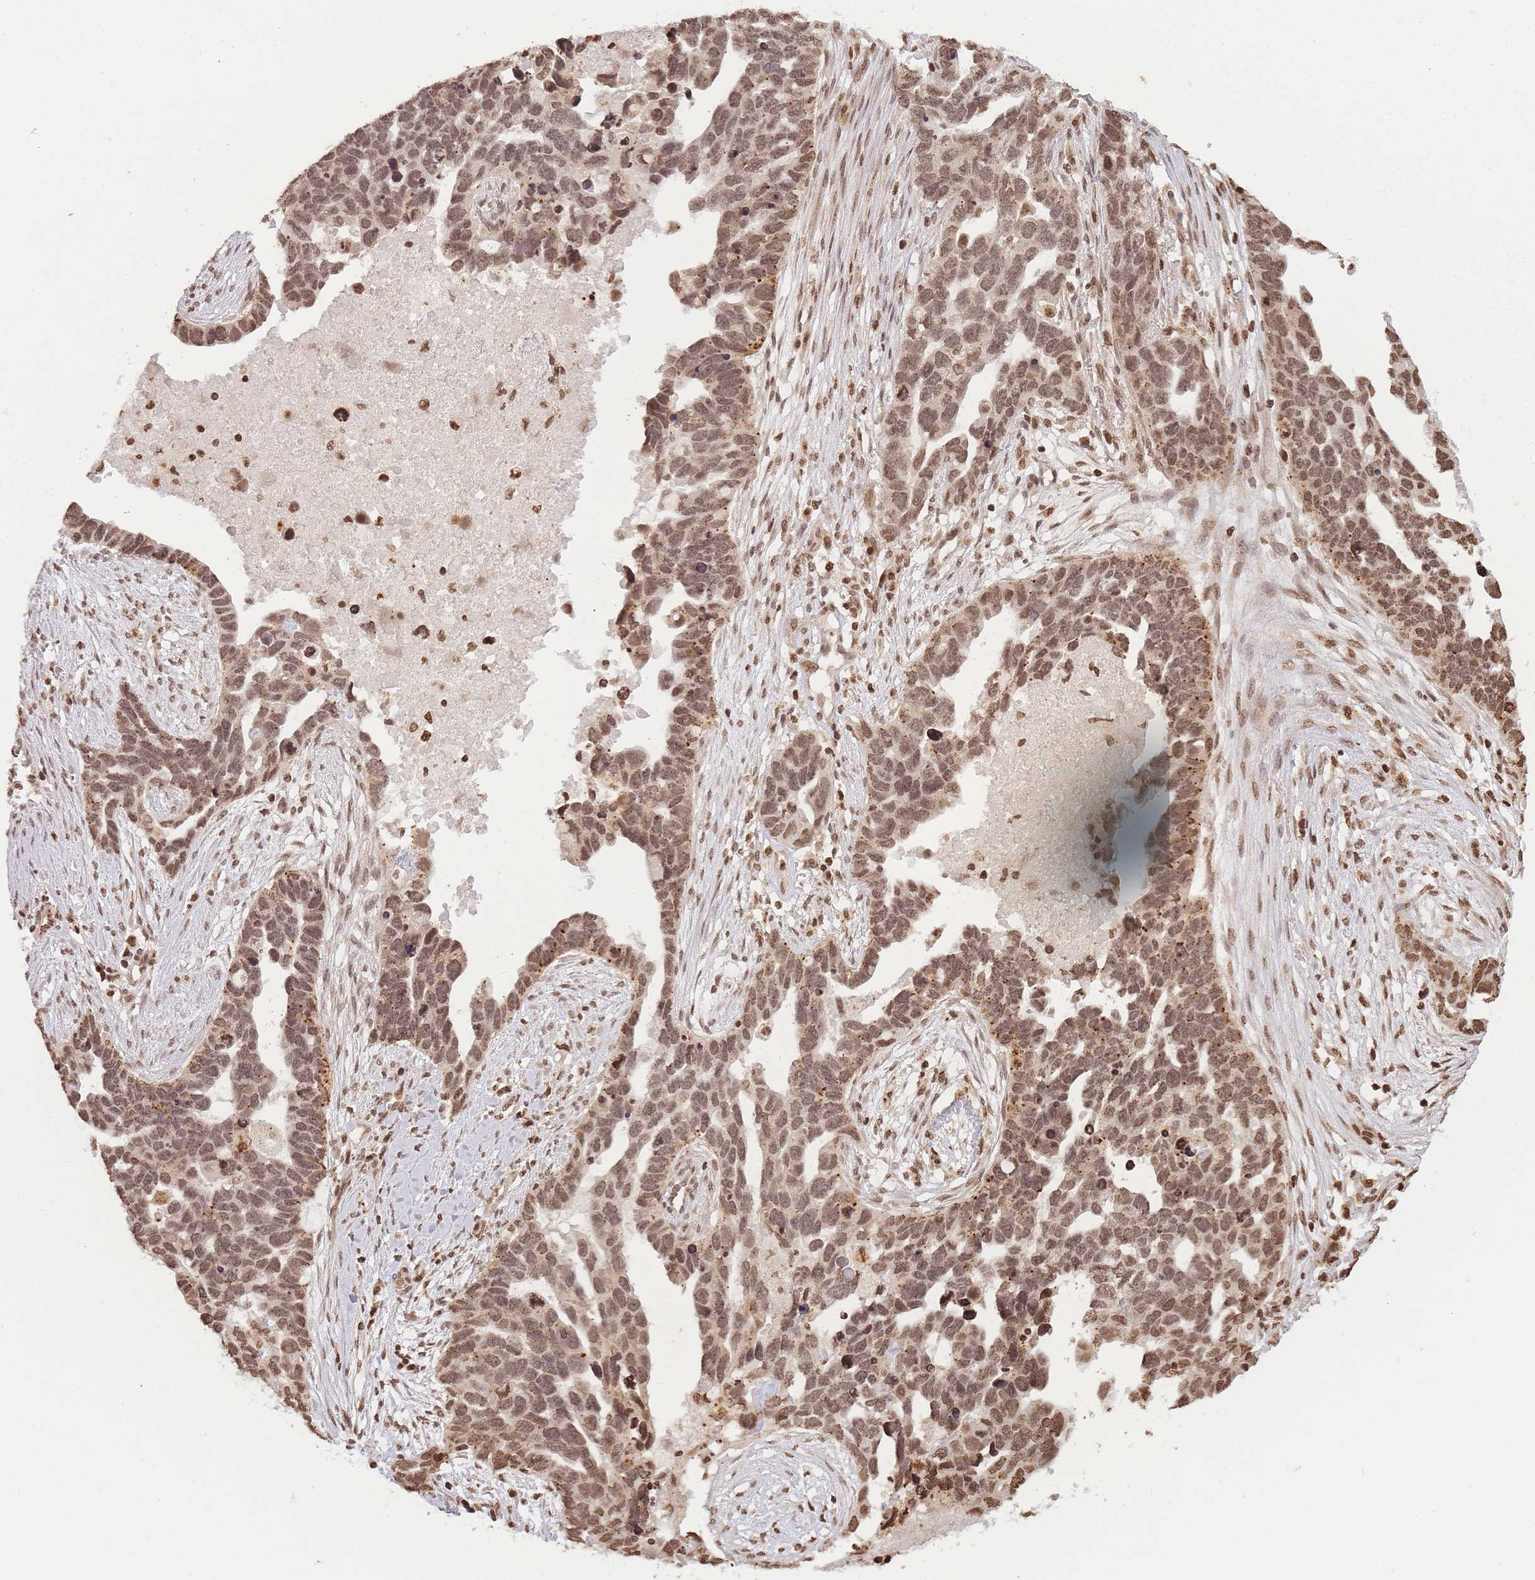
{"staining": {"intensity": "moderate", "quantity": ">75%", "location": "nuclear"}, "tissue": "ovarian cancer", "cell_type": "Tumor cells", "image_type": "cancer", "snomed": [{"axis": "morphology", "description": "Cystadenocarcinoma, serous, NOS"}, {"axis": "topography", "description": "Ovary"}], "caption": "Ovarian serous cystadenocarcinoma stained with a brown dye shows moderate nuclear positive positivity in about >75% of tumor cells.", "gene": "WWTR1", "patient": {"sex": "female", "age": 54}}